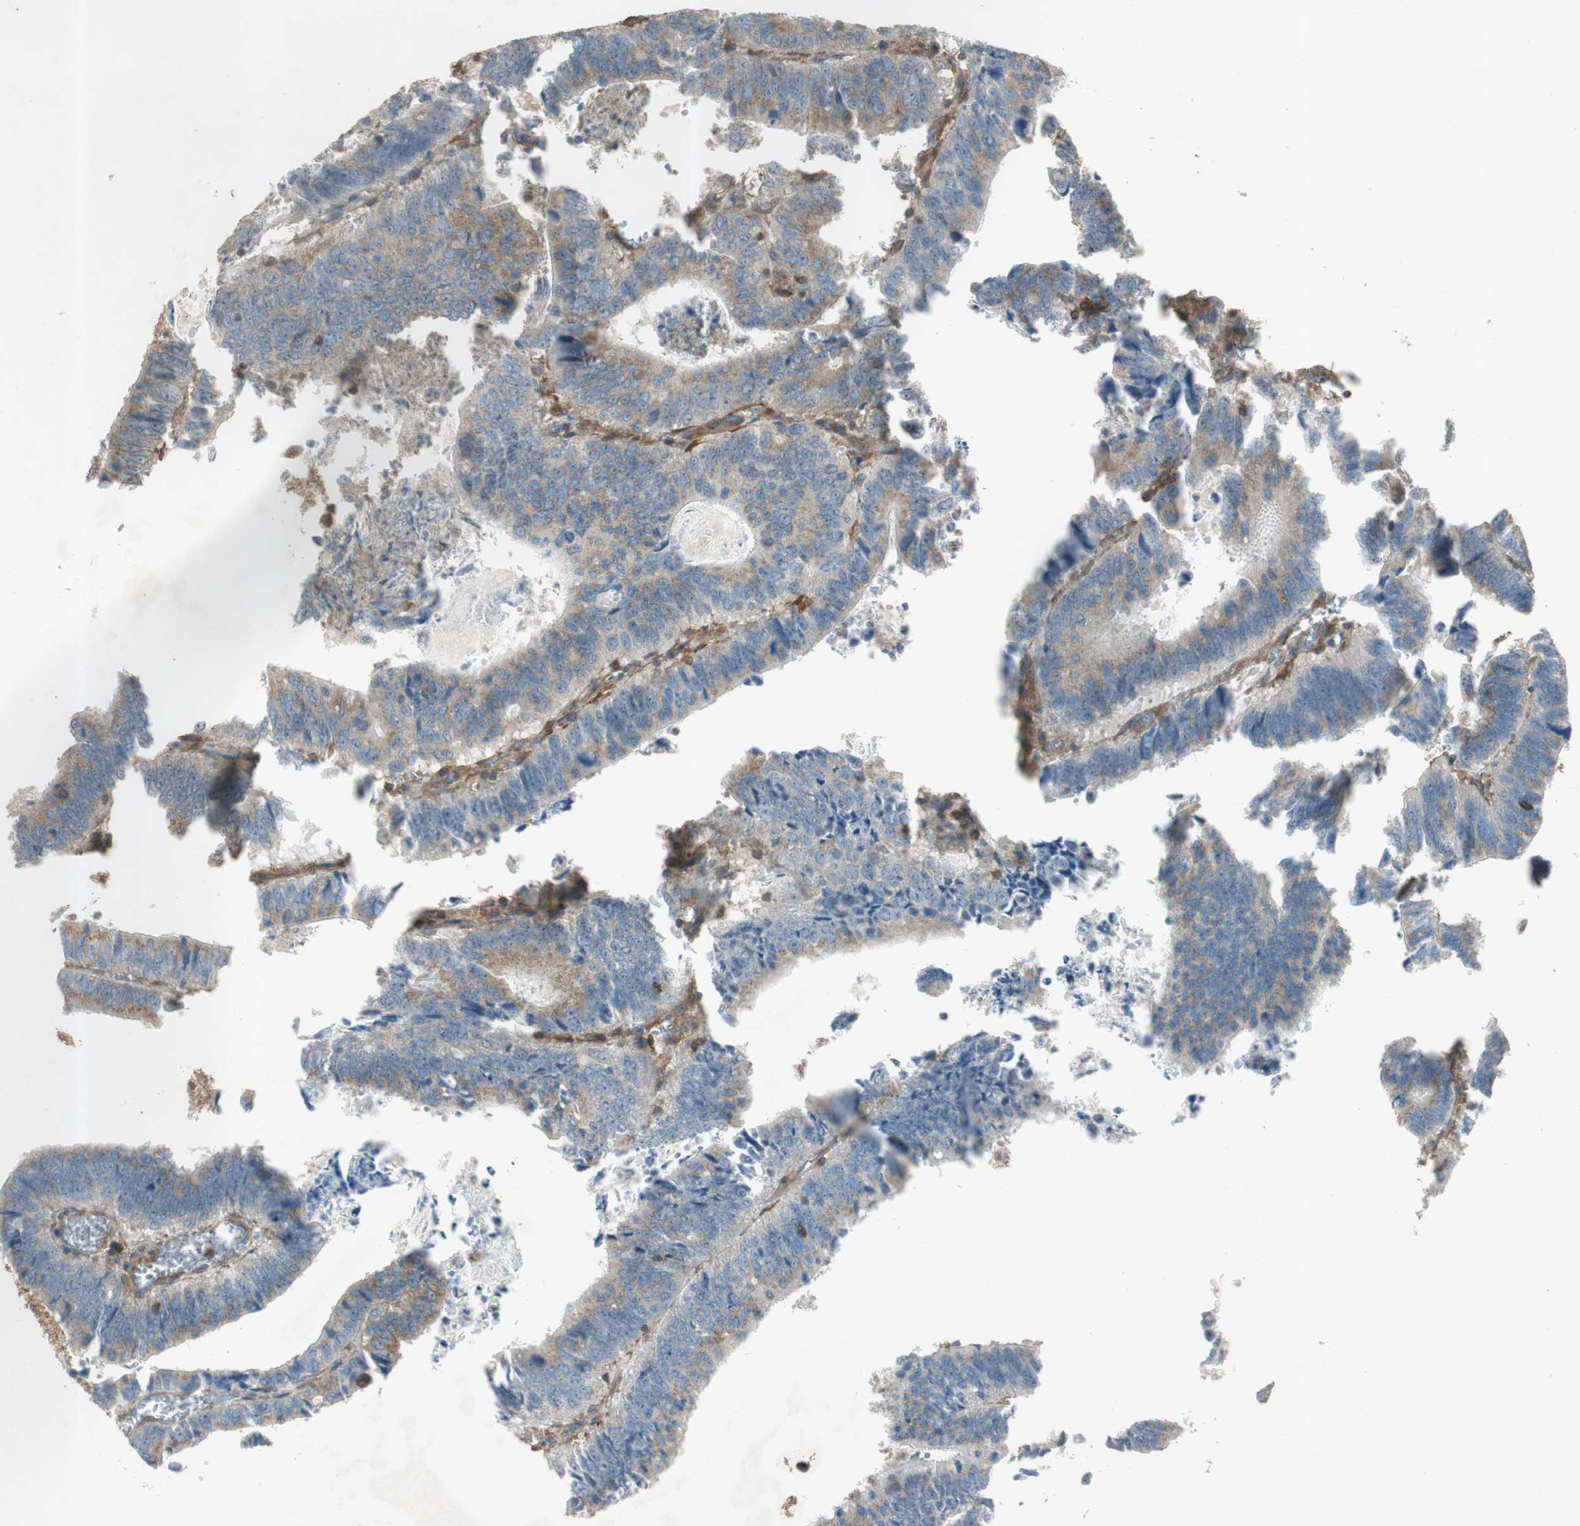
{"staining": {"intensity": "moderate", "quantity": ">75%", "location": "cytoplasmic/membranous"}, "tissue": "colorectal cancer", "cell_type": "Tumor cells", "image_type": "cancer", "snomed": [{"axis": "morphology", "description": "Adenocarcinoma, NOS"}, {"axis": "topography", "description": "Colon"}], "caption": "Colorectal adenocarcinoma was stained to show a protein in brown. There is medium levels of moderate cytoplasmic/membranous positivity in about >75% of tumor cells.", "gene": "BTN3A3", "patient": {"sex": "male", "age": 72}}